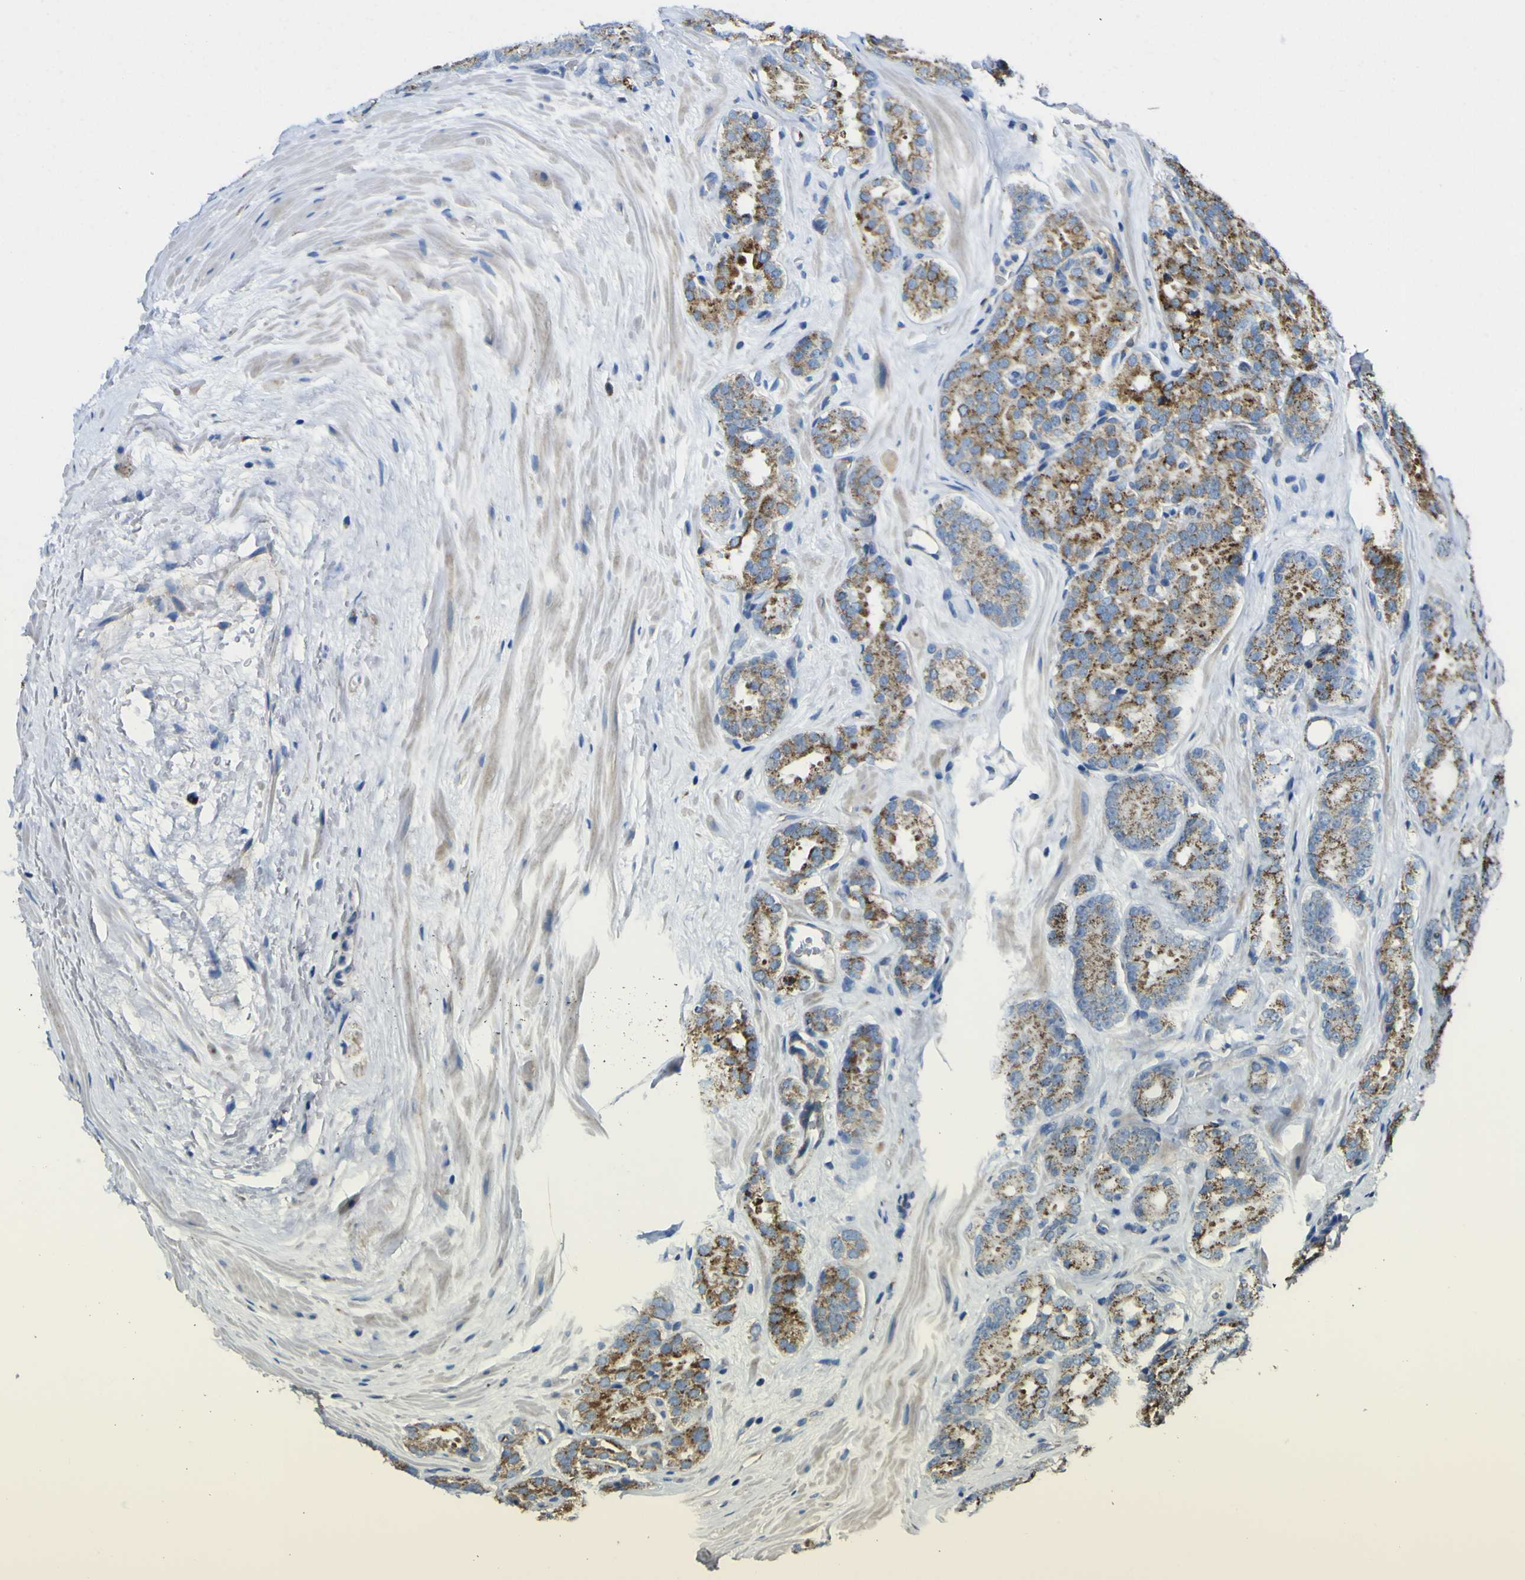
{"staining": {"intensity": "moderate", "quantity": ">75%", "location": "cytoplasmic/membranous"}, "tissue": "prostate cancer", "cell_type": "Tumor cells", "image_type": "cancer", "snomed": [{"axis": "morphology", "description": "Adenocarcinoma, High grade"}, {"axis": "topography", "description": "Prostate"}], "caption": "Prostate high-grade adenocarcinoma stained with IHC demonstrates moderate cytoplasmic/membranous staining in about >75% of tumor cells.", "gene": "ALDH18A1", "patient": {"sex": "male", "age": 64}}